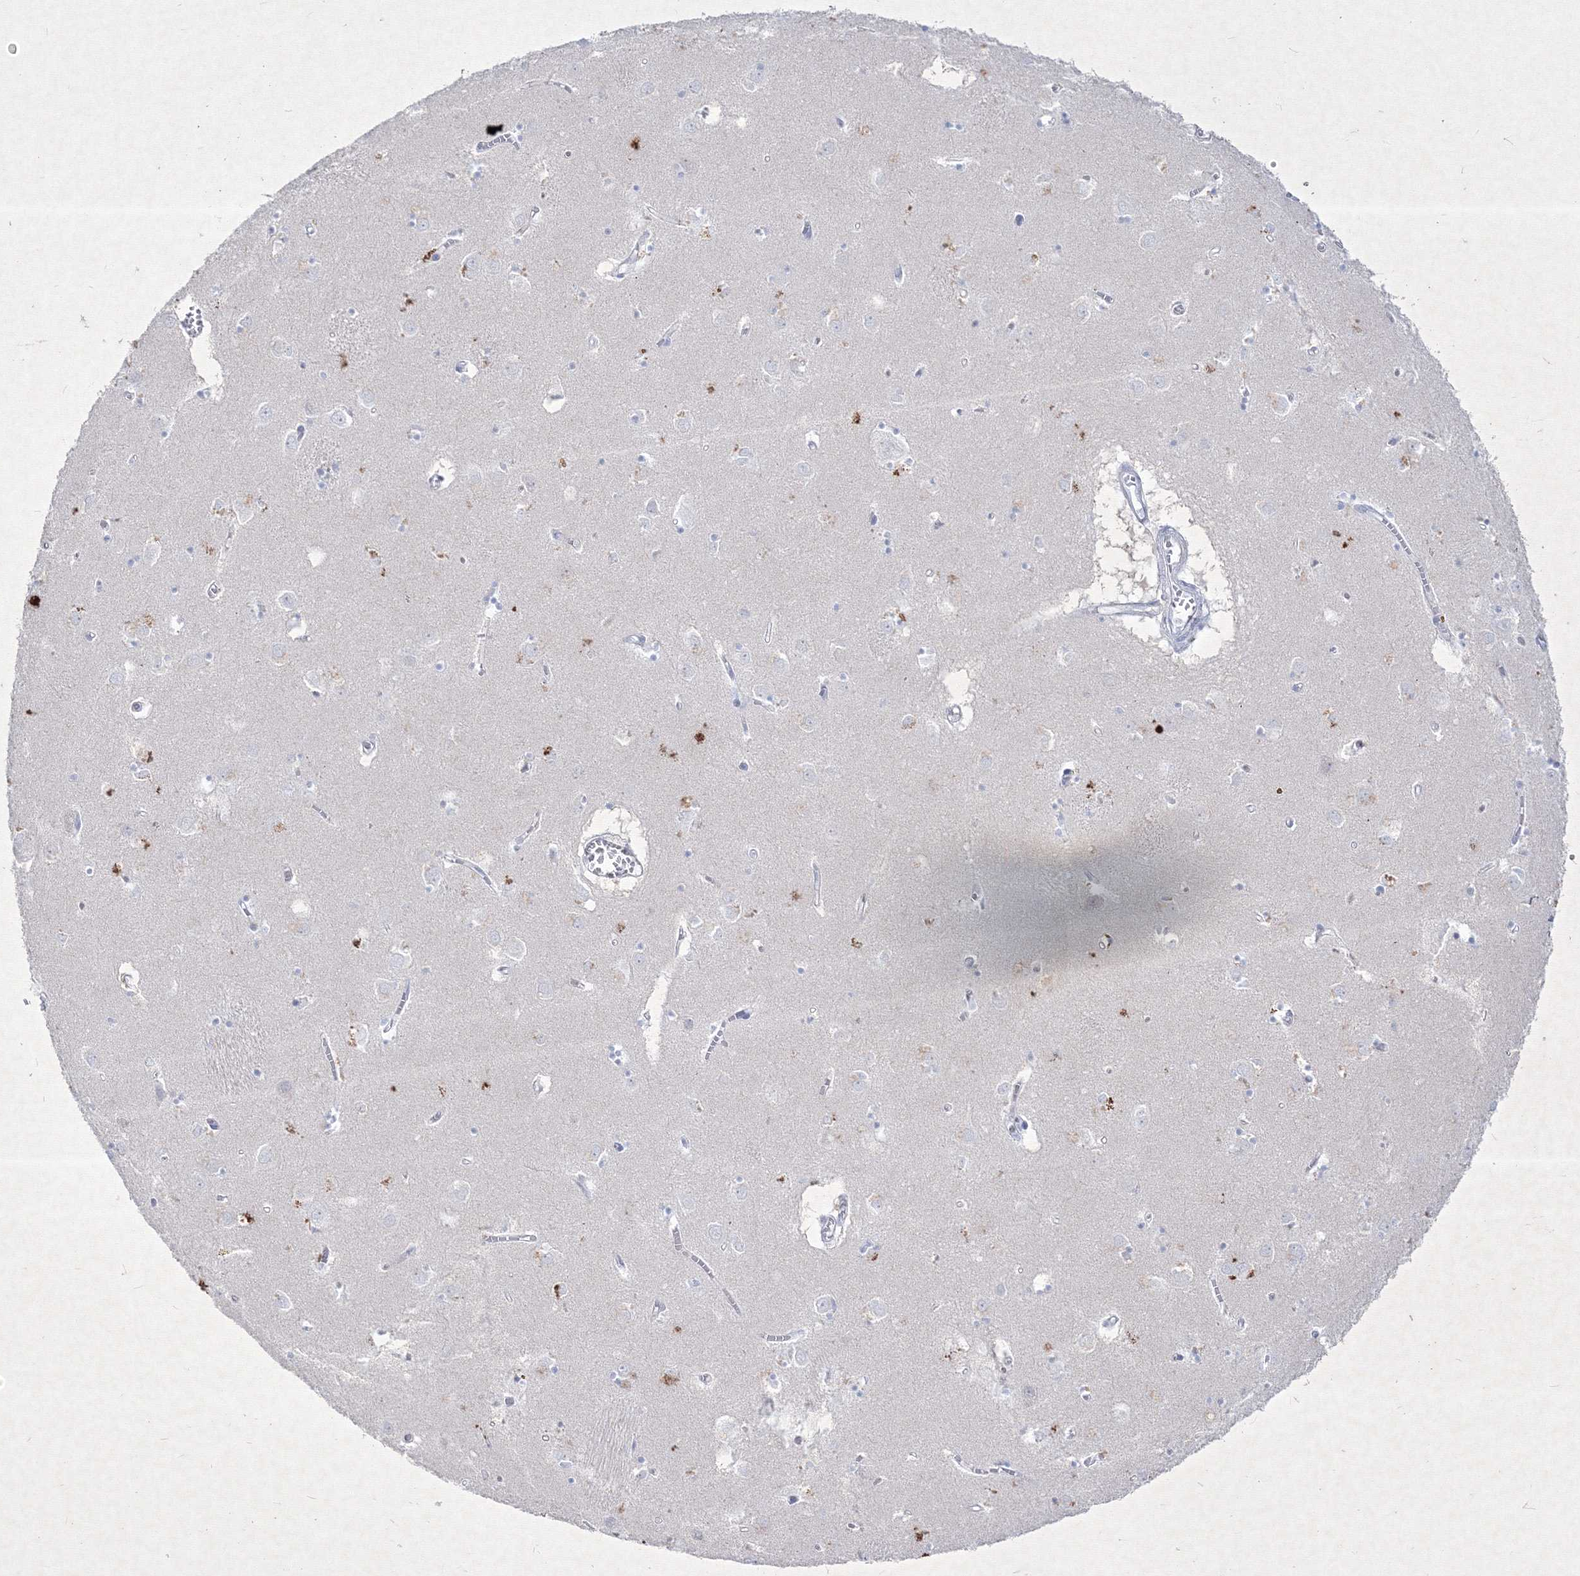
{"staining": {"intensity": "negative", "quantity": "none", "location": "none"}, "tissue": "caudate", "cell_type": "Glial cells", "image_type": "normal", "snomed": [{"axis": "morphology", "description": "Normal tissue, NOS"}, {"axis": "topography", "description": "Lateral ventricle wall"}], "caption": "DAB immunohistochemical staining of benign caudate demonstrates no significant positivity in glial cells.", "gene": "TMEM139", "patient": {"sex": "male", "age": 70}}